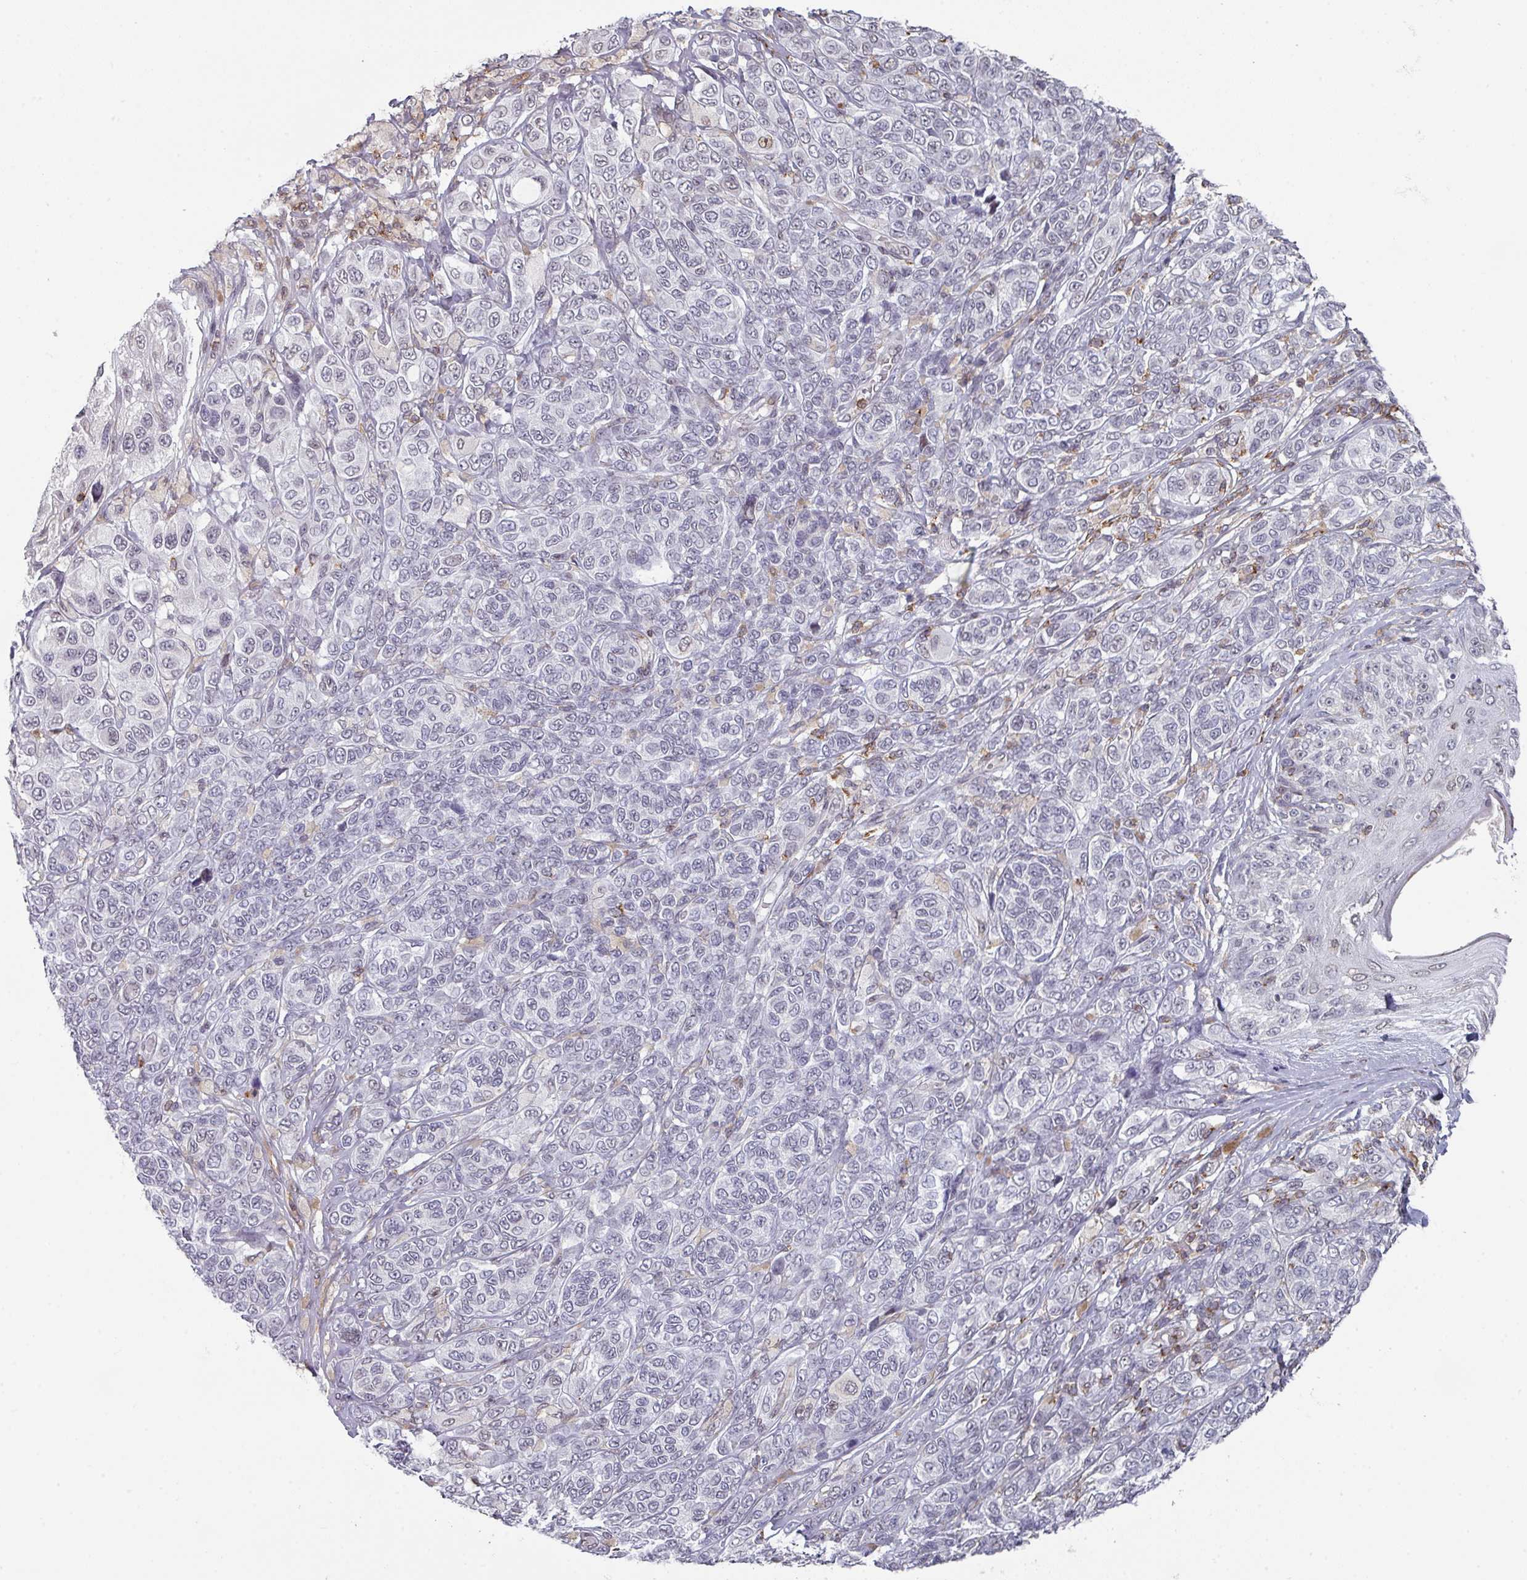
{"staining": {"intensity": "negative", "quantity": "none", "location": "none"}, "tissue": "melanoma", "cell_type": "Tumor cells", "image_type": "cancer", "snomed": [{"axis": "morphology", "description": "Malignant melanoma, NOS"}, {"axis": "topography", "description": "Skin"}], "caption": "Tumor cells are negative for brown protein staining in malignant melanoma.", "gene": "RASAL3", "patient": {"sex": "male", "age": 42}}